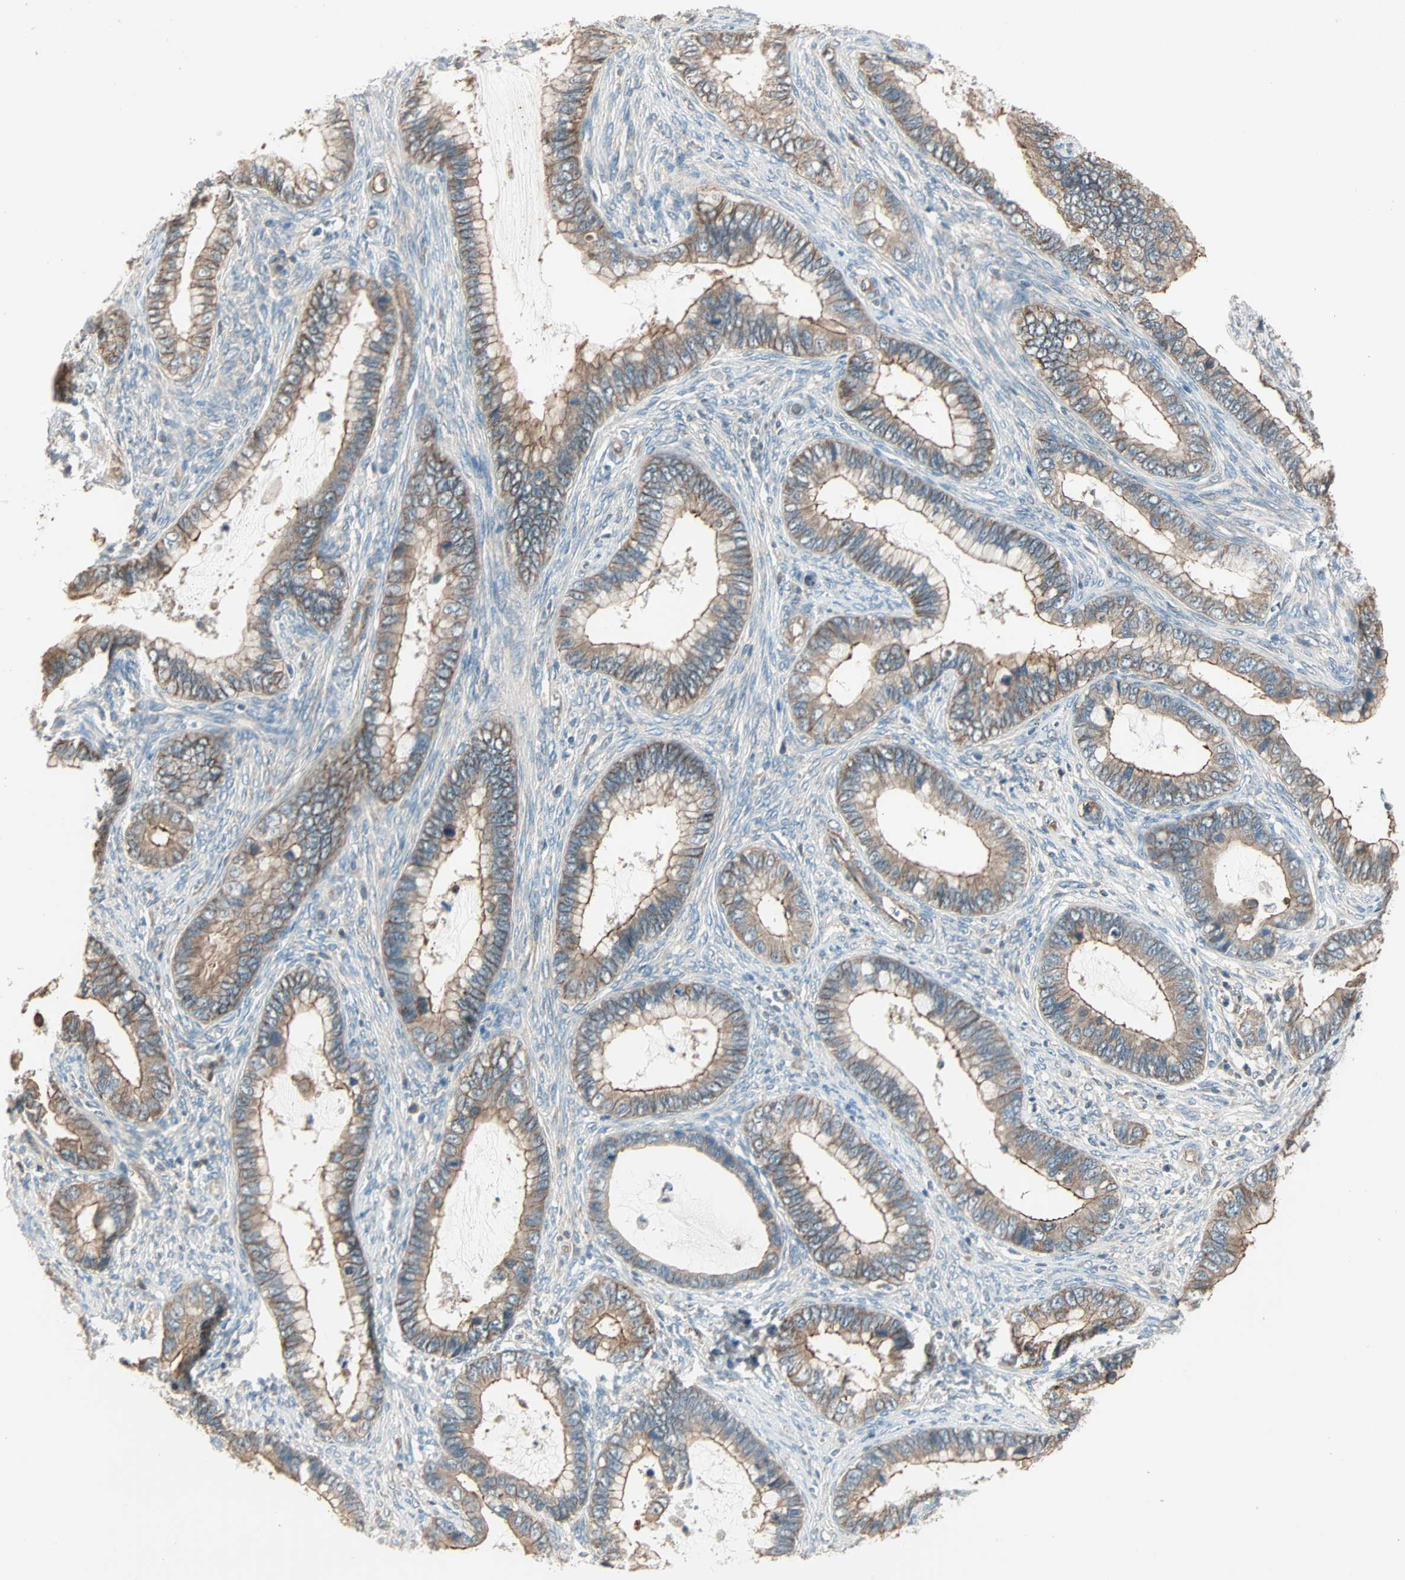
{"staining": {"intensity": "moderate", "quantity": ">75%", "location": "cytoplasmic/membranous"}, "tissue": "cervical cancer", "cell_type": "Tumor cells", "image_type": "cancer", "snomed": [{"axis": "morphology", "description": "Adenocarcinoma, NOS"}, {"axis": "topography", "description": "Cervix"}], "caption": "Immunohistochemistry photomicrograph of cervical adenocarcinoma stained for a protein (brown), which displays medium levels of moderate cytoplasmic/membranous expression in approximately >75% of tumor cells.", "gene": "MAP3K21", "patient": {"sex": "female", "age": 44}}